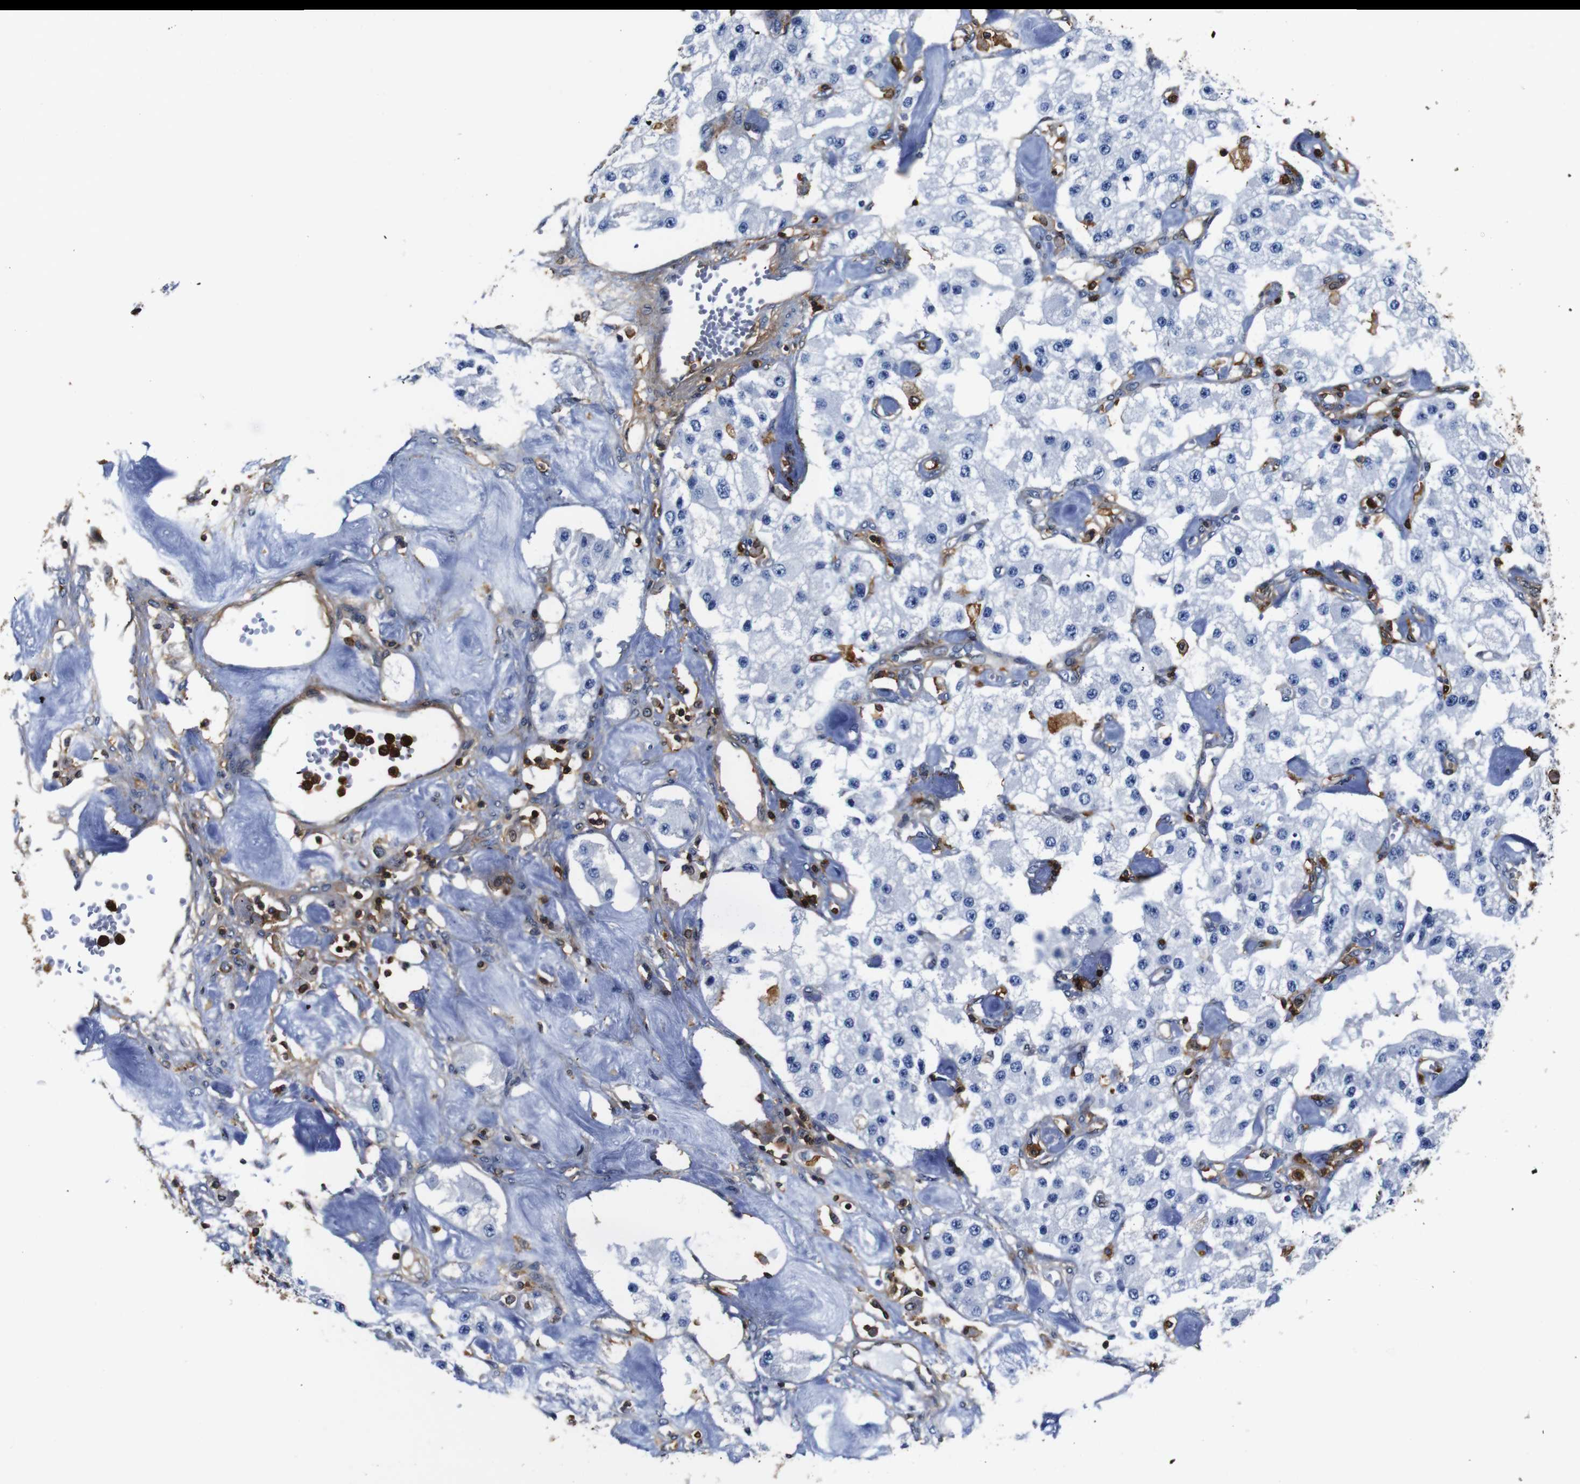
{"staining": {"intensity": "negative", "quantity": "none", "location": "none"}, "tissue": "carcinoid", "cell_type": "Tumor cells", "image_type": "cancer", "snomed": [{"axis": "morphology", "description": "Carcinoid, malignant, NOS"}, {"axis": "topography", "description": "Pancreas"}], "caption": "Tumor cells show no significant protein staining in carcinoid. (DAB IHC, high magnification).", "gene": "ANXA1", "patient": {"sex": "male", "age": 41}}